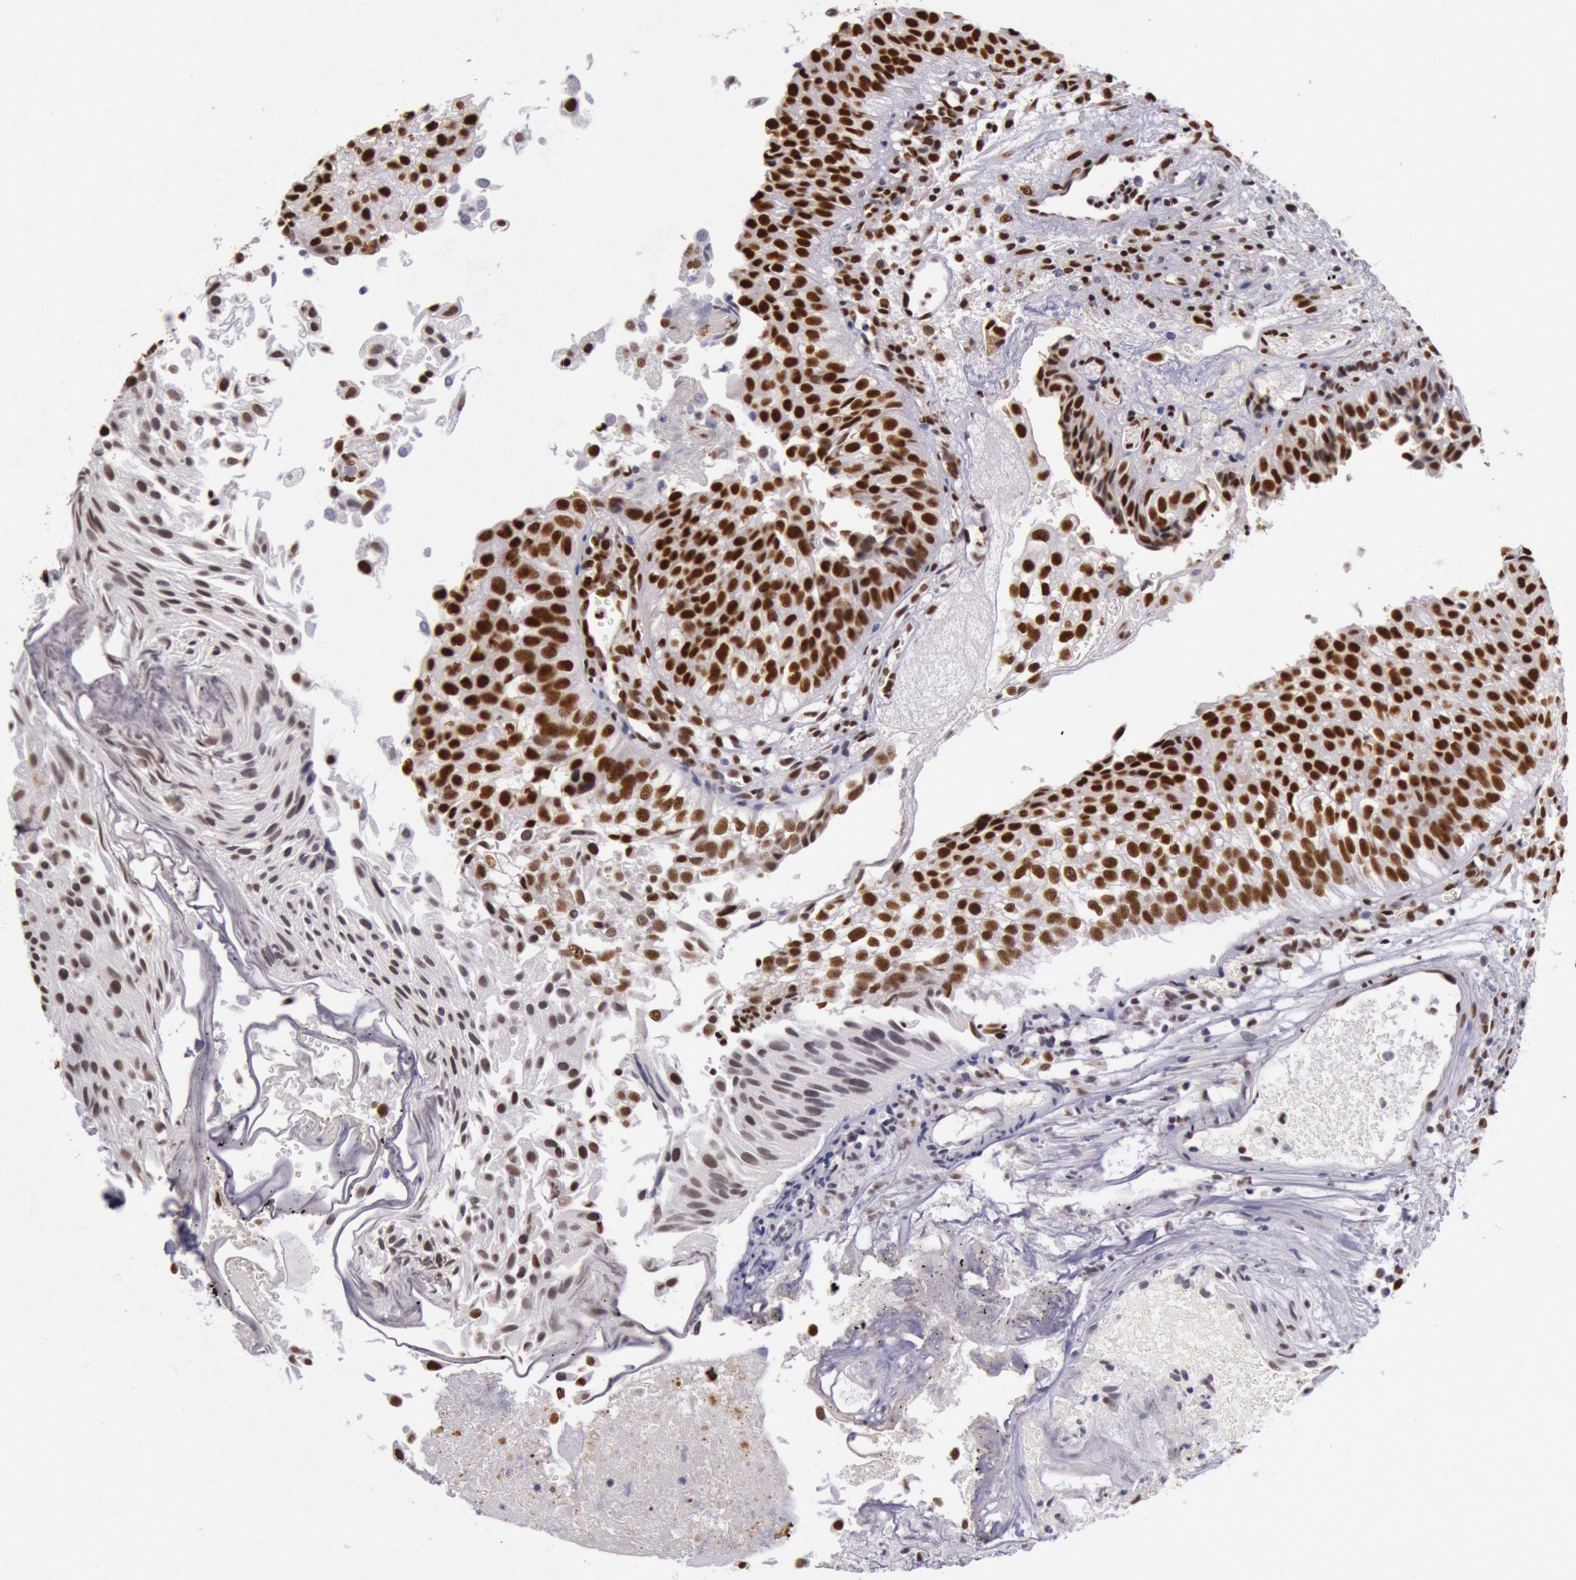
{"staining": {"intensity": "strong", "quantity": ">75%", "location": "nuclear"}, "tissue": "urothelial cancer", "cell_type": "Tumor cells", "image_type": "cancer", "snomed": [{"axis": "morphology", "description": "Urothelial carcinoma, Low grade"}, {"axis": "topography", "description": "Urinary bladder"}], "caption": "High-magnification brightfield microscopy of low-grade urothelial carcinoma stained with DAB (brown) and counterstained with hematoxylin (blue). tumor cells exhibit strong nuclear staining is identified in approximately>75% of cells.", "gene": "HNRNPH2", "patient": {"sex": "female", "age": 89}}